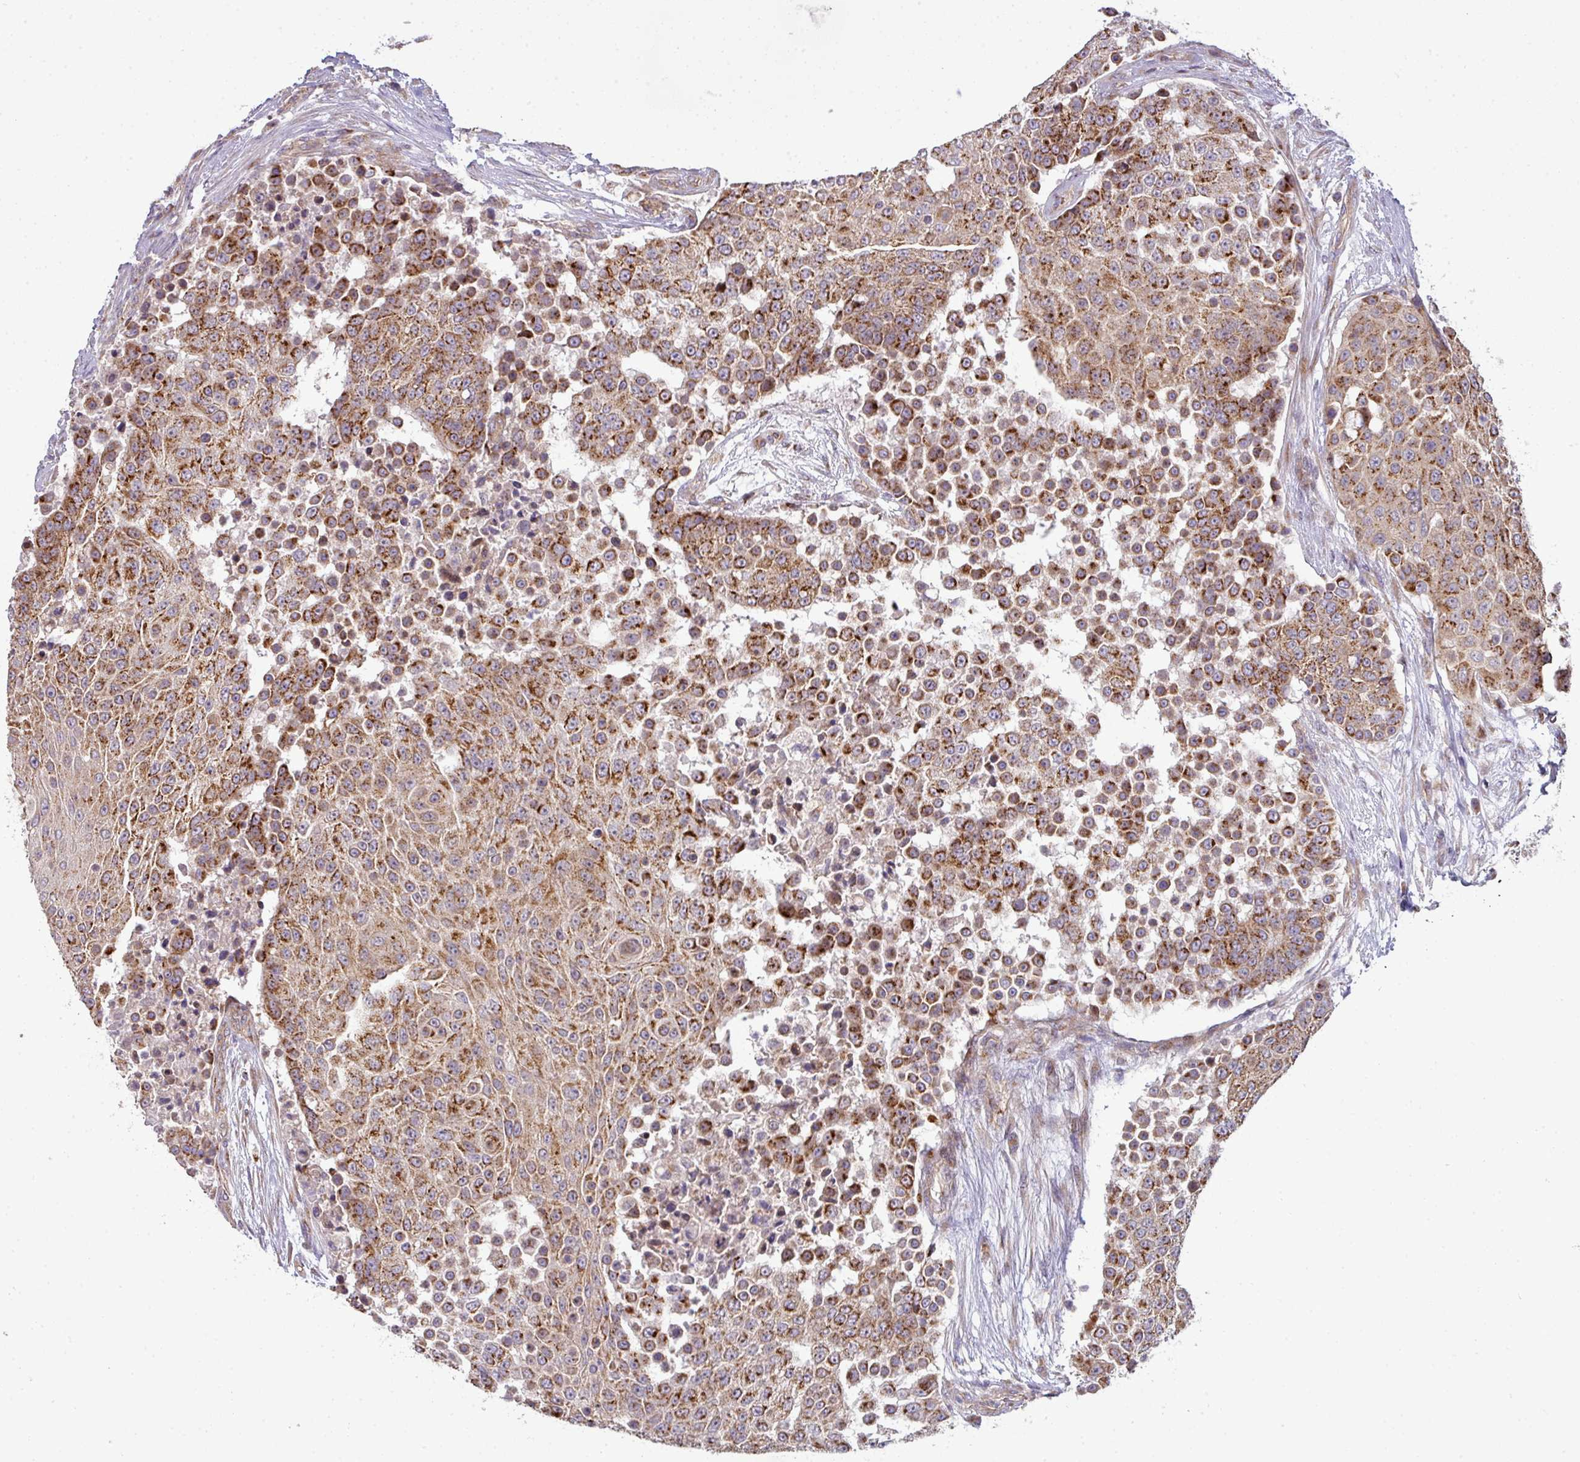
{"staining": {"intensity": "strong", "quantity": ">75%", "location": "cytoplasmic/membranous"}, "tissue": "urothelial cancer", "cell_type": "Tumor cells", "image_type": "cancer", "snomed": [{"axis": "morphology", "description": "Urothelial carcinoma, High grade"}, {"axis": "topography", "description": "Urinary bladder"}], "caption": "High-grade urothelial carcinoma tissue exhibits strong cytoplasmic/membranous staining in about >75% of tumor cells, visualized by immunohistochemistry. Immunohistochemistry (ihc) stains the protein in brown and the nuclei are stained blue.", "gene": "TIMMDC1", "patient": {"sex": "female", "age": 63}}